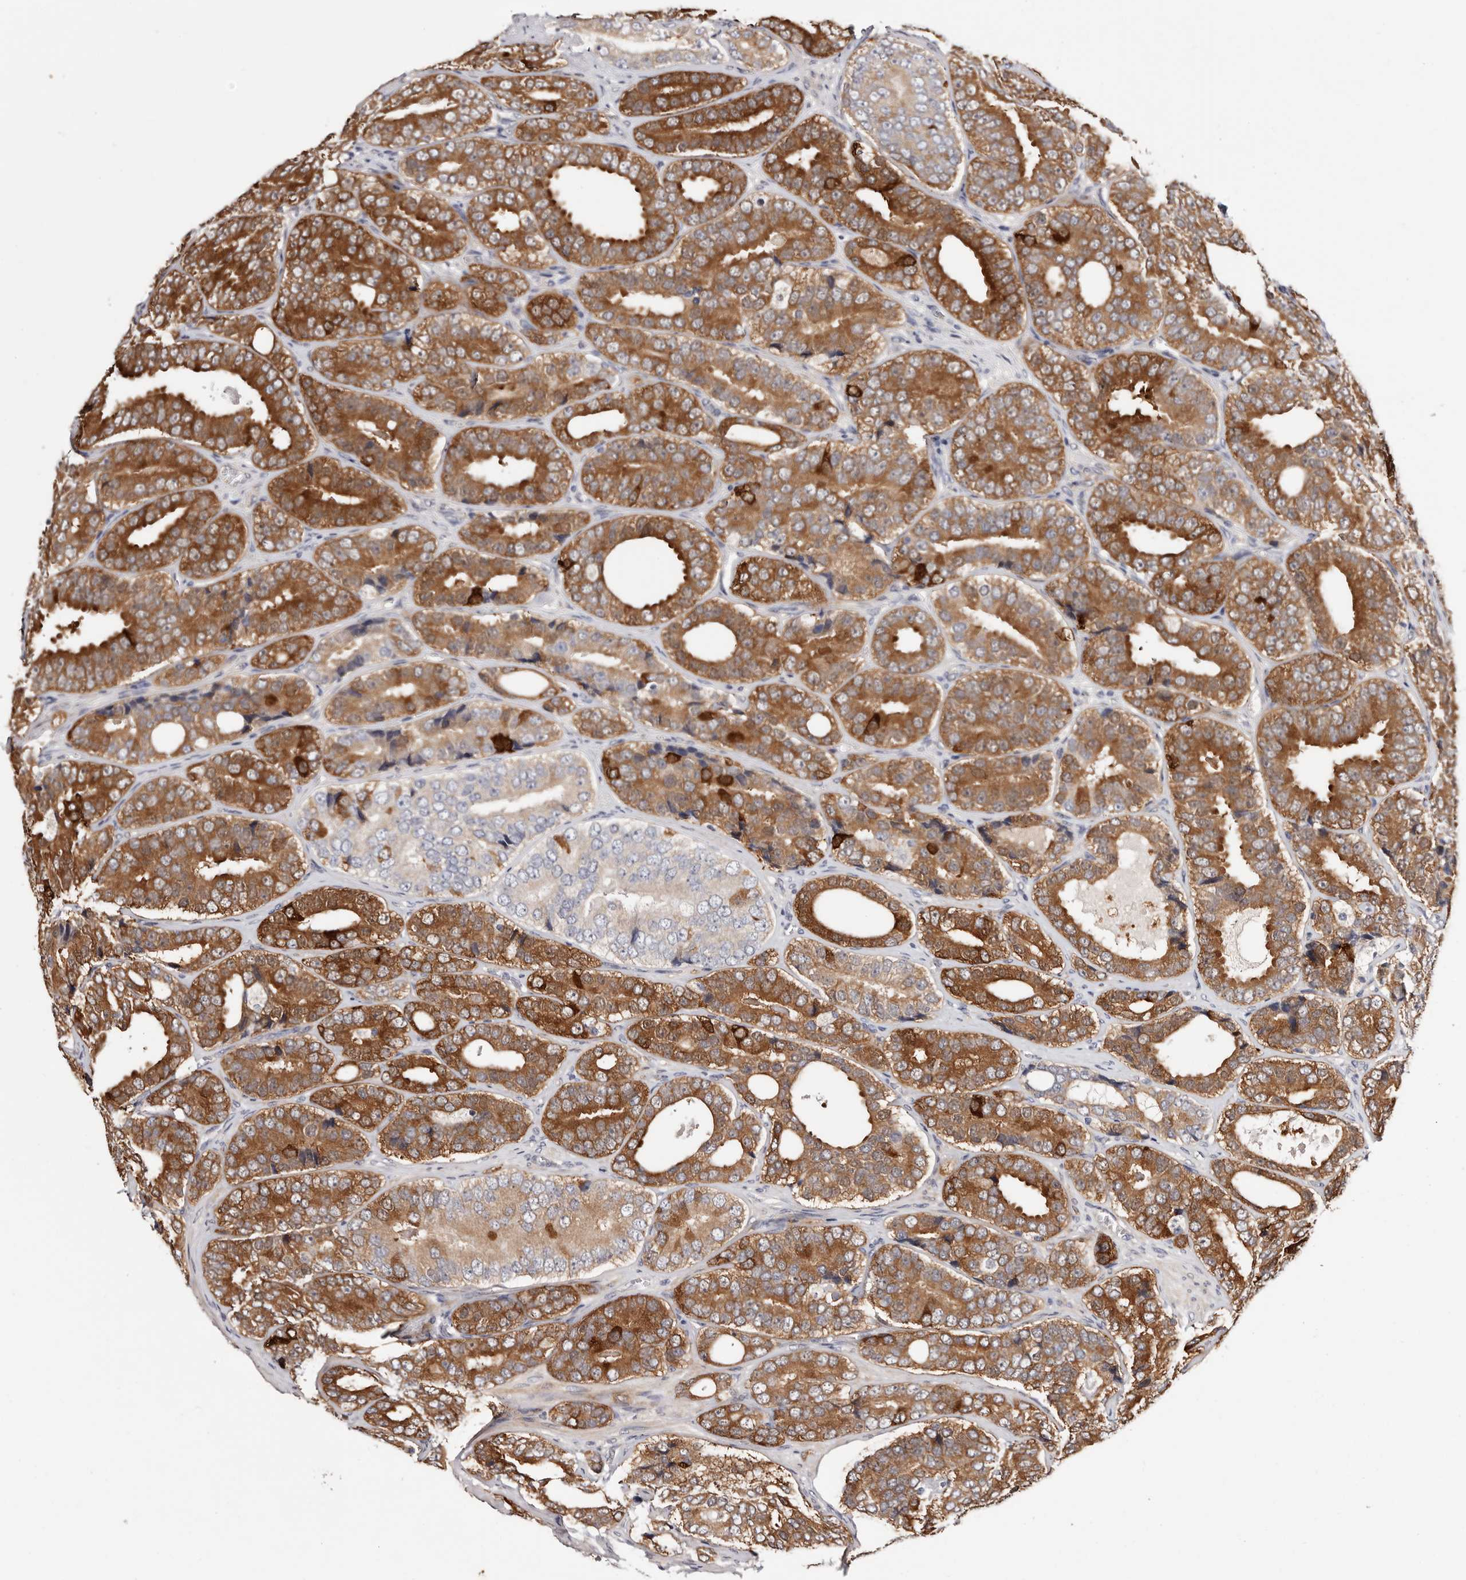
{"staining": {"intensity": "strong", "quantity": ">75%", "location": "cytoplasmic/membranous"}, "tissue": "prostate cancer", "cell_type": "Tumor cells", "image_type": "cancer", "snomed": [{"axis": "morphology", "description": "Adenocarcinoma, High grade"}, {"axis": "topography", "description": "Prostate"}], "caption": "Immunohistochemical staining of prostate cancer (high-grade adenocarcinoma) reveals high levels of strong cytoplasmic/membranous protein positivity in about >75% of tumor cells. The protein of interest is shown in brown color, while the nuclei are stained blue.", "gene": "GFOD1", "patient": {"sex": "male", "age": 56}}